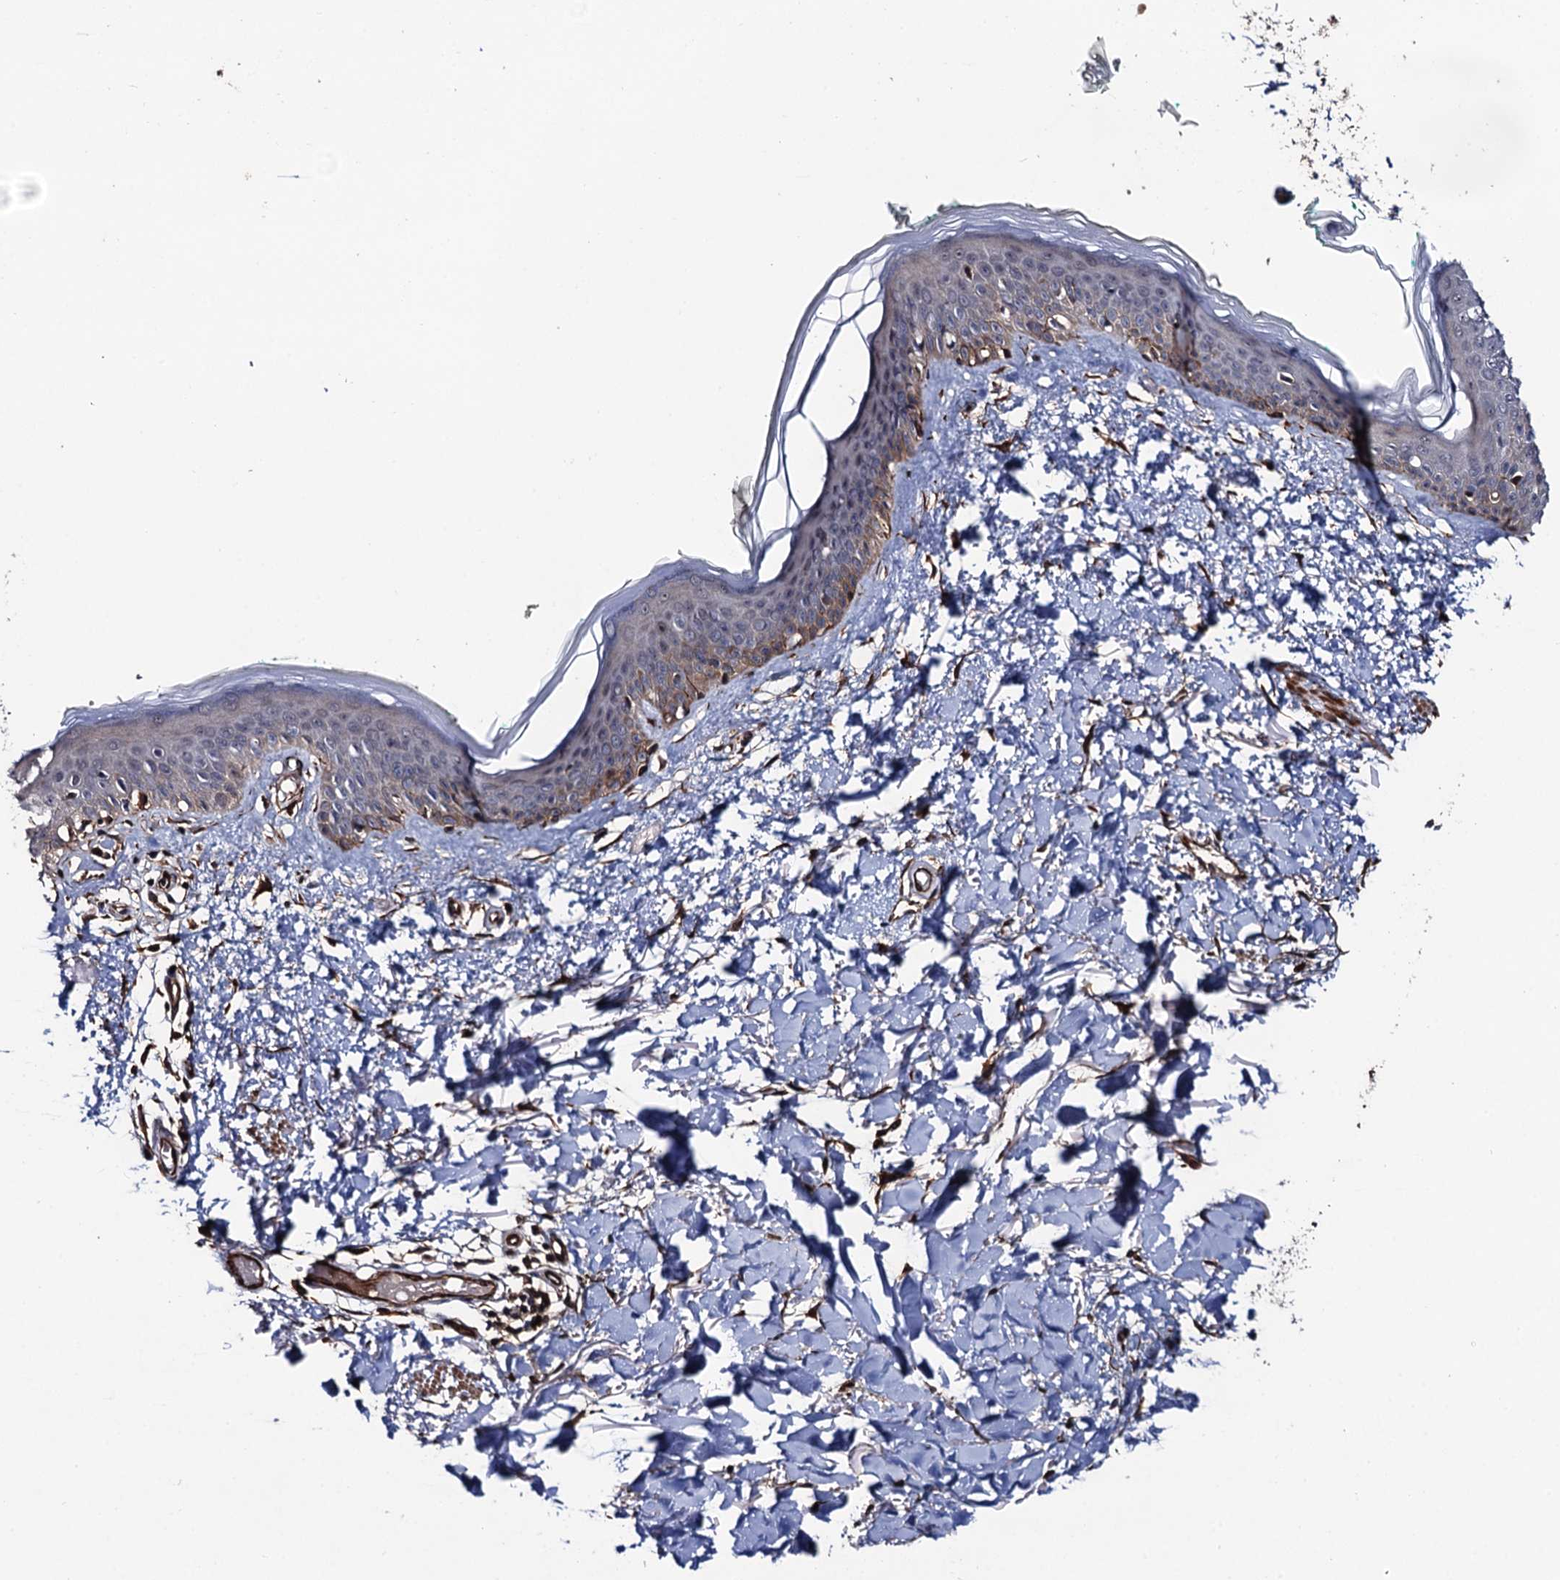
{"staining": {"intensity": "strong", "quantity": ">75%", "location": "cytoplasmic/membranous"}, "tissue": "skin", "cell_type": "Fibroblasts", "image_type": "normal", "snomed": [{"axis": "morphology", "description": "Normal tissue, NOS"}, {"axis": "topography", "description": "Skin"}], "caption": "Immunohistochemistry of unremarkable human skin exhibits high levels of strong cytoplasmic/membranous expression in about >75% of fibroblasts. (DAB (3,3'-diaminobenzidine) = brown stain, brightfield microscopy at high magnification).", "gene": "FSIP1", "patient": {"sex": "male", "age": 62}}